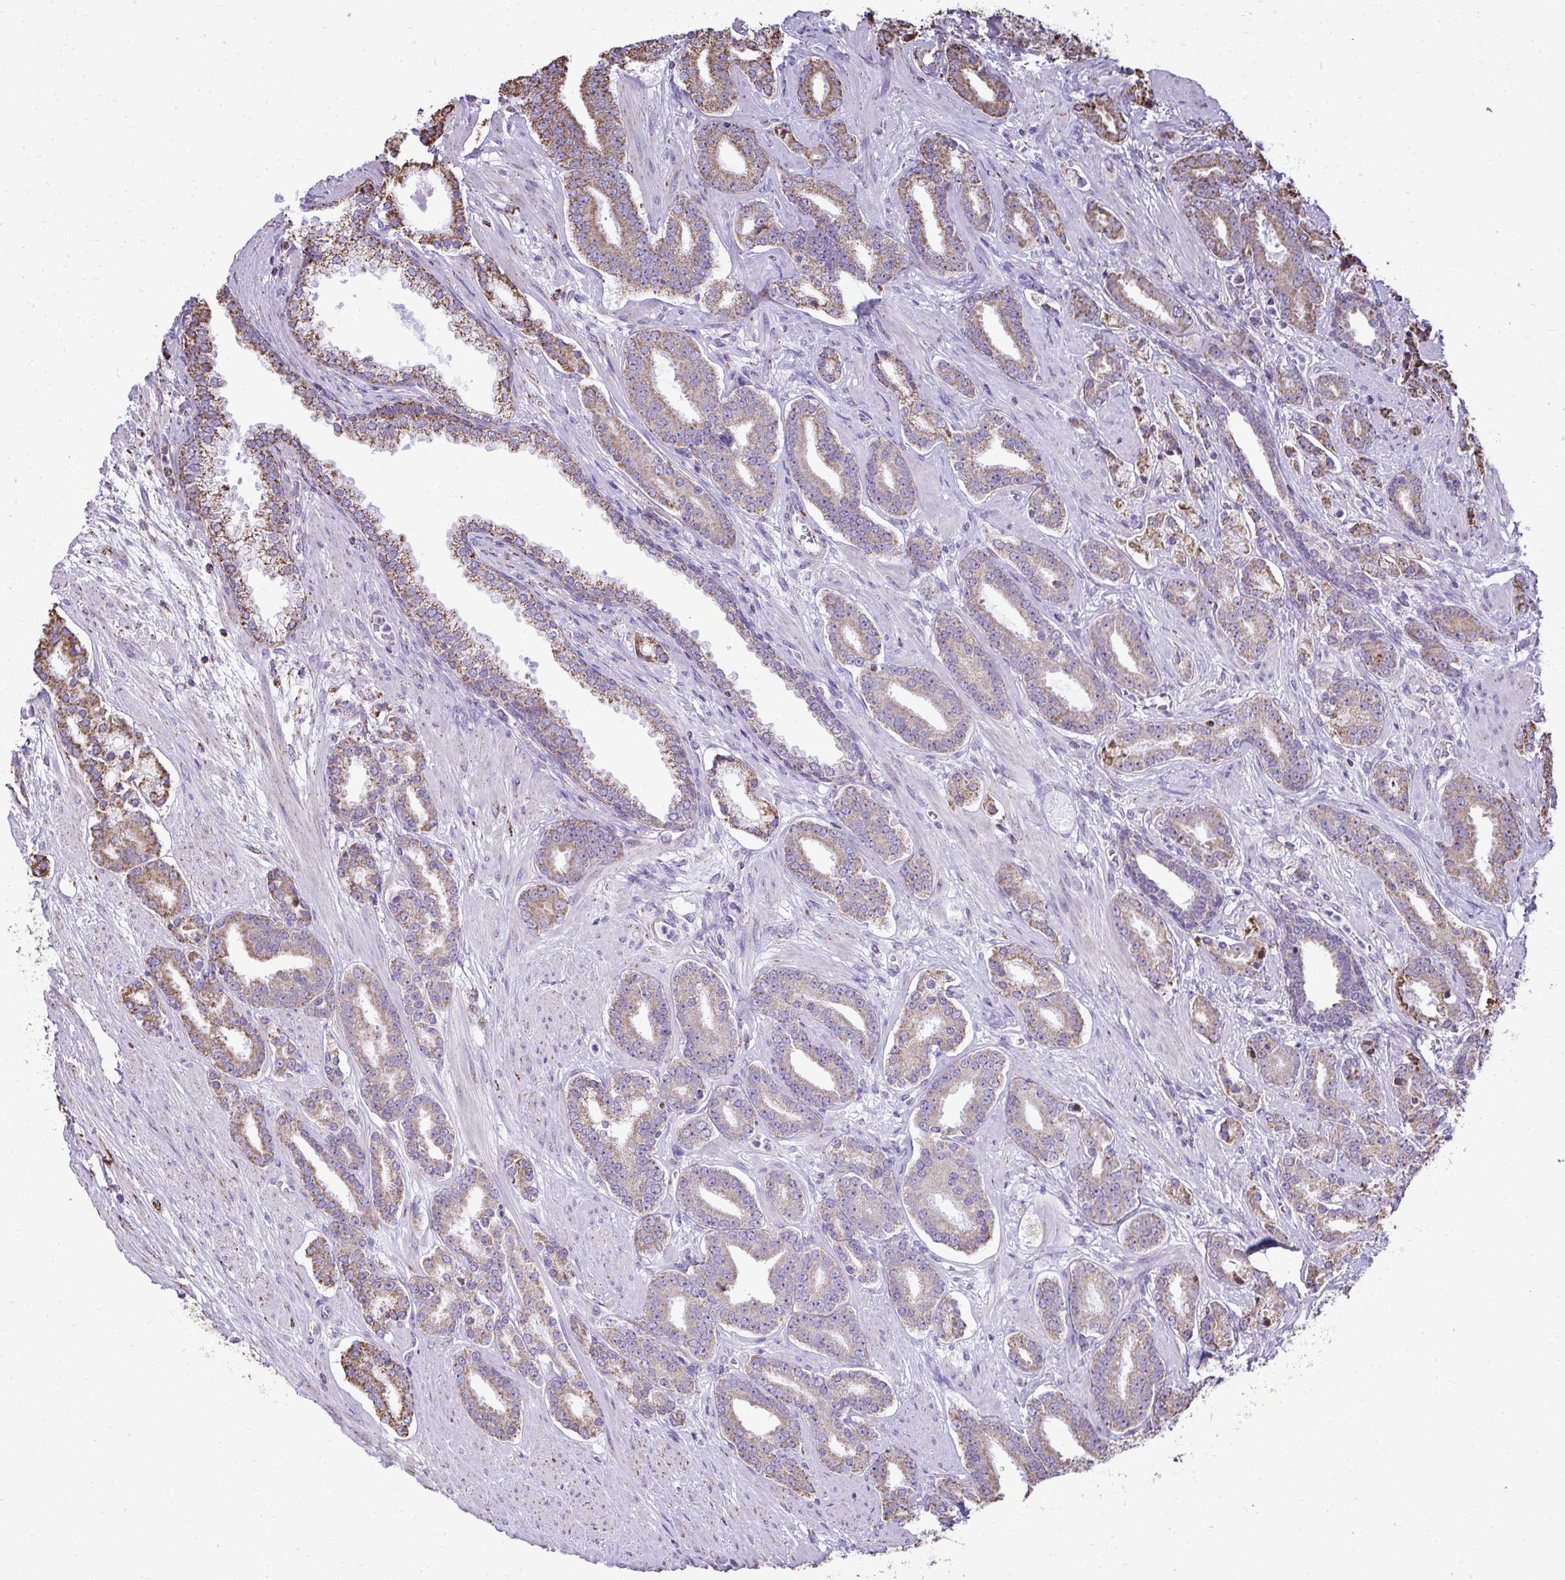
{"staining": {"intensity": "moderate", "quantity": ">75%", "location": "cytoplasmic/membranous"}, "tissue": "prostate cancer", "cell_type": "Tumor cells", "image_type": "cancer", "snomed": [{"axis": "morphology", "description": "Adenocarcinoma, High grade"}, {"axis": "topography", "description": "Prostate"}], "caption": "Human prostate cancer (adenocarcinoma (high-grade)) stained with a brown dye demonstrates moderate cytoplasmic/membranous positive positivity in approximately >75% of tumor cells.", "gene": "MPZL2", "patient": {"sex": "male", "age": 60}}